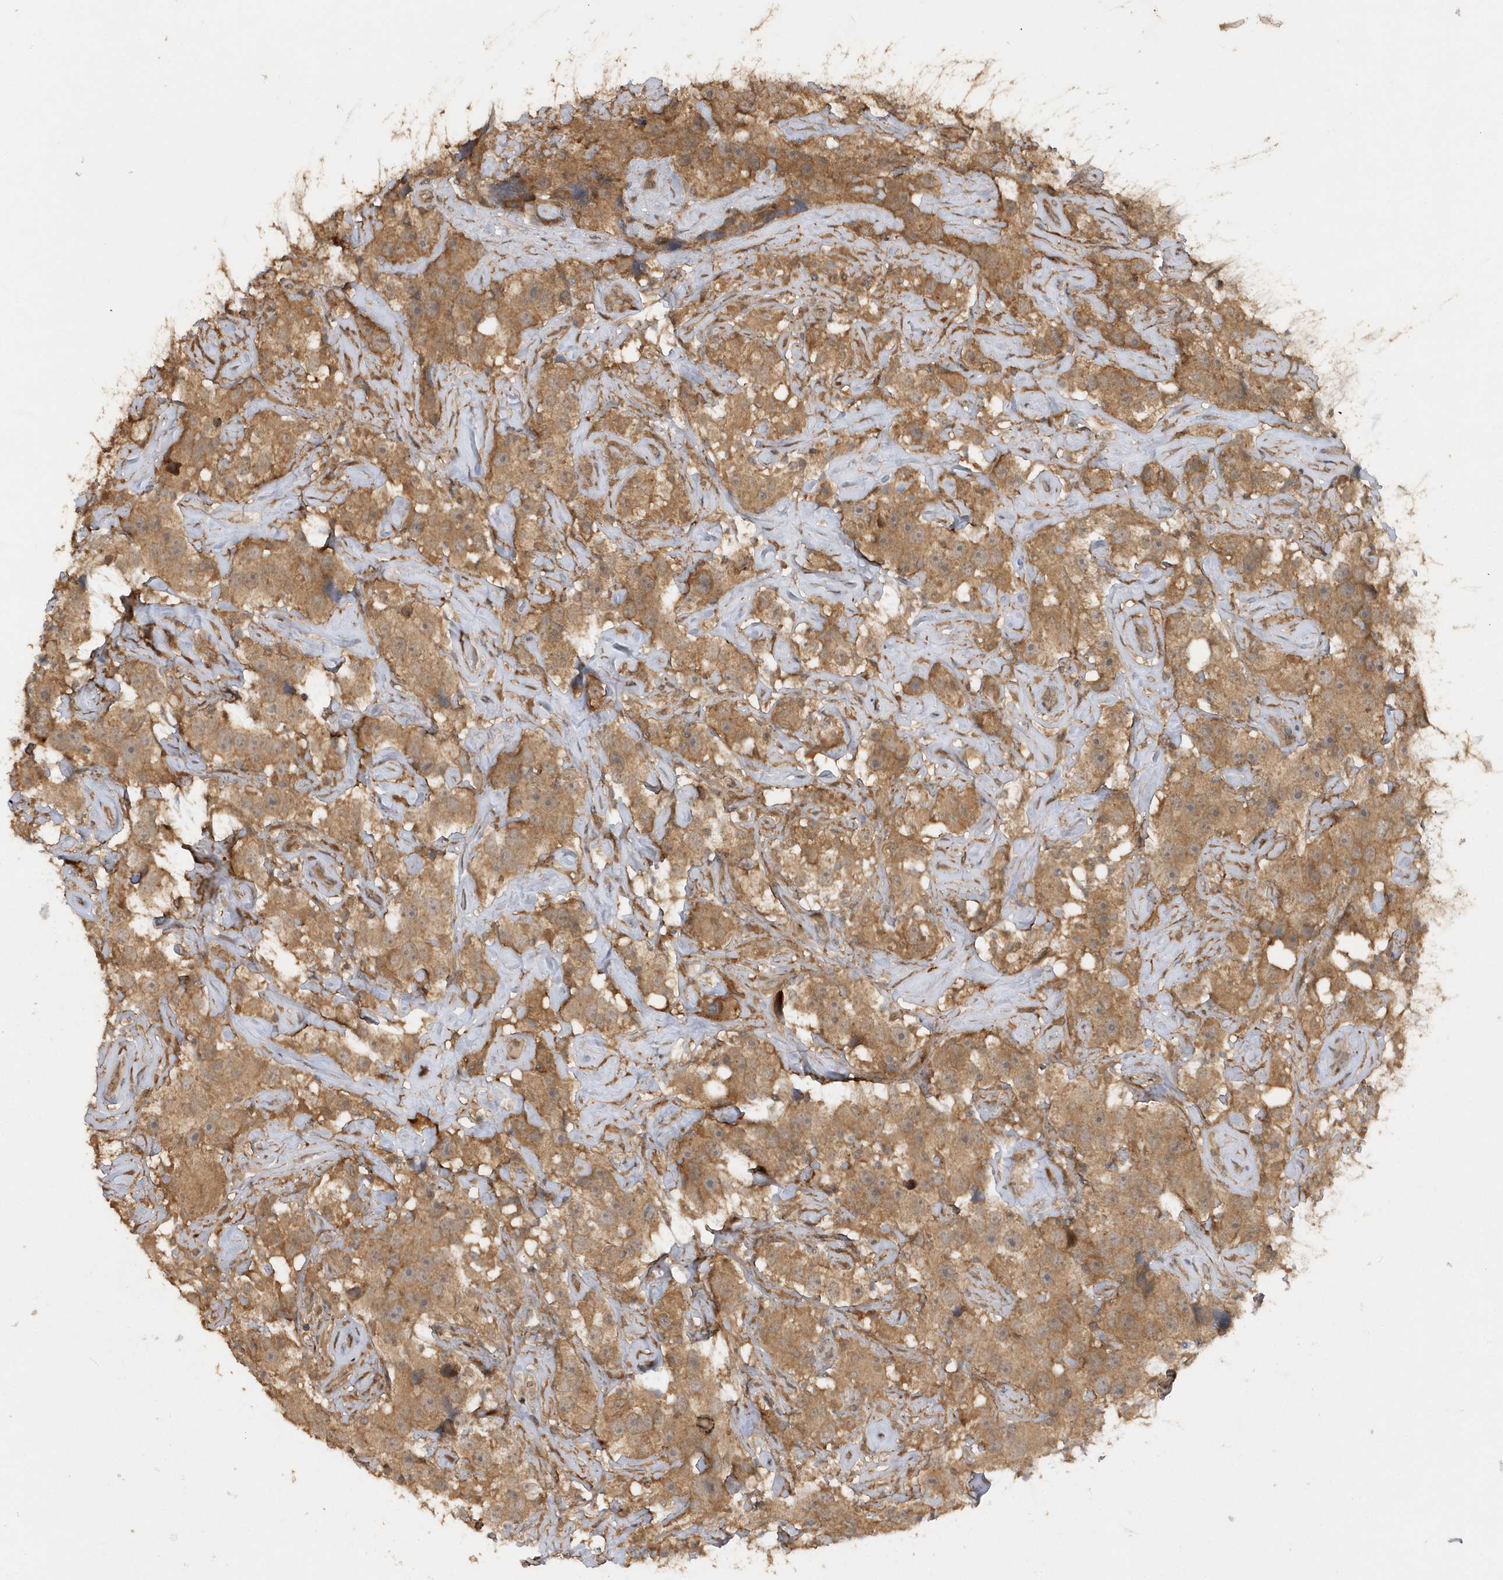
{"staining": {"intensity": "moderate", "quantity": ">75%", "location": "cytoplasmic/membranous"}, "tissue": "testis cancer", "cell_type": "Tumor cells", "image_type": "cancer", "snomed": [{"axis": "morphology", "description": "Seminoma, NOS"}, {"axis": "topography", "description": "Testis"}], "caption": "A brown stain labels moderate cytoplasmic/membranous positivity of a protein in seminoma (testis) tumor cells.", "gene": "RPE", "patient": {"sex": "male", "age": 49}}